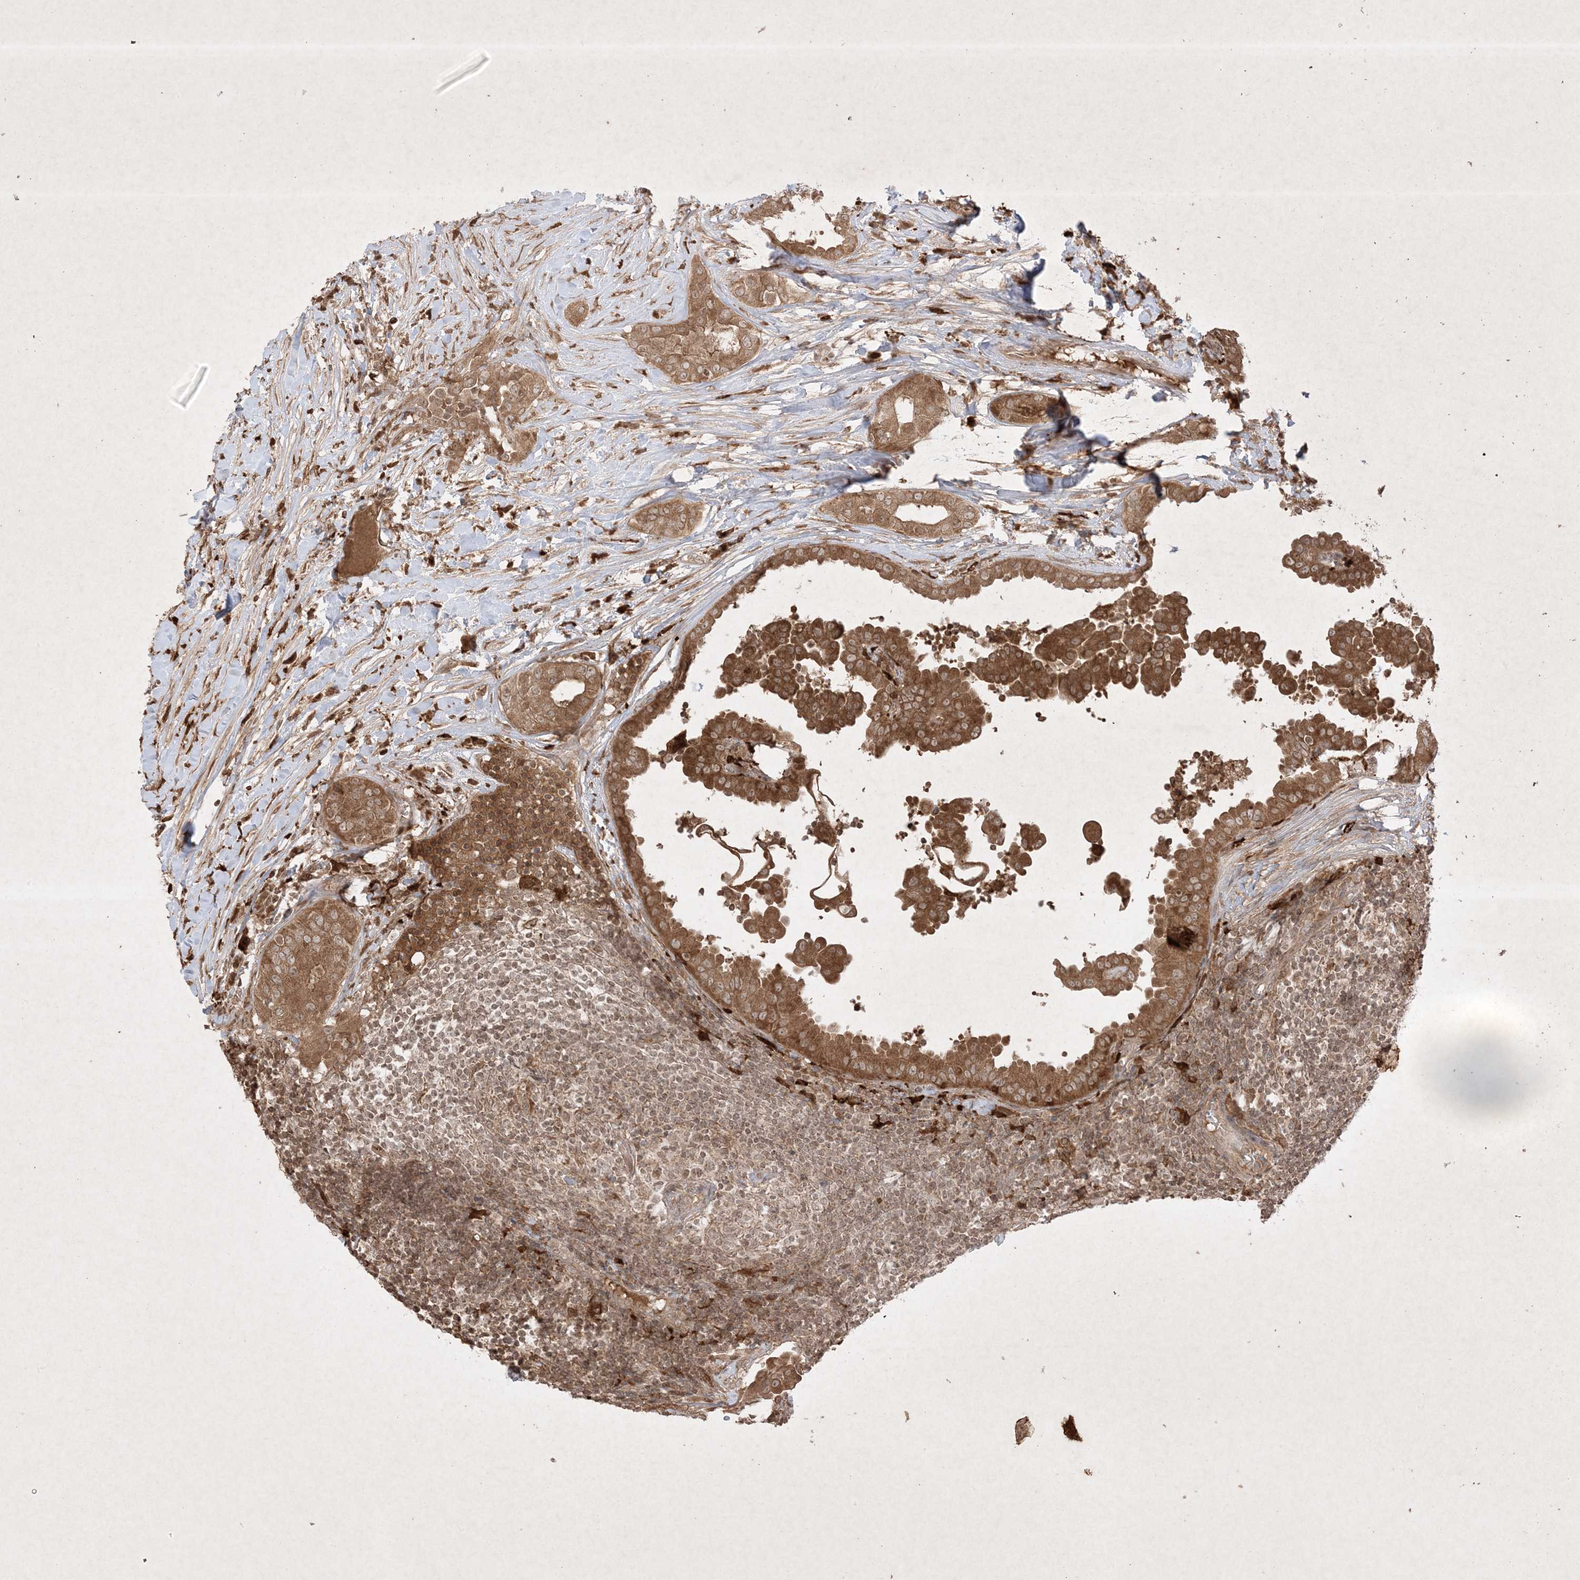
{"staining": {"intensity": "moderate", "quantity": ">75%", "location": "cytoplasmic/membranous"}, "tissue": "thyroid cancer", "cell_type": "Tumor cells", "image_type": "cancer", "snomed": [{"axis": "morphology", "description": "Papillary adenocarcinoma, NOS"}, {"axis": "topography", "description": "Thyroid gland"}], "caption": "Human thyroid cancer stained for a protein (brown) exhibits moderate cytoplasmic/membranous positive staining in approximately >75% of tumor cells.", "gene": "PTK6", "patient": {"sex": "male", "age": 33}}